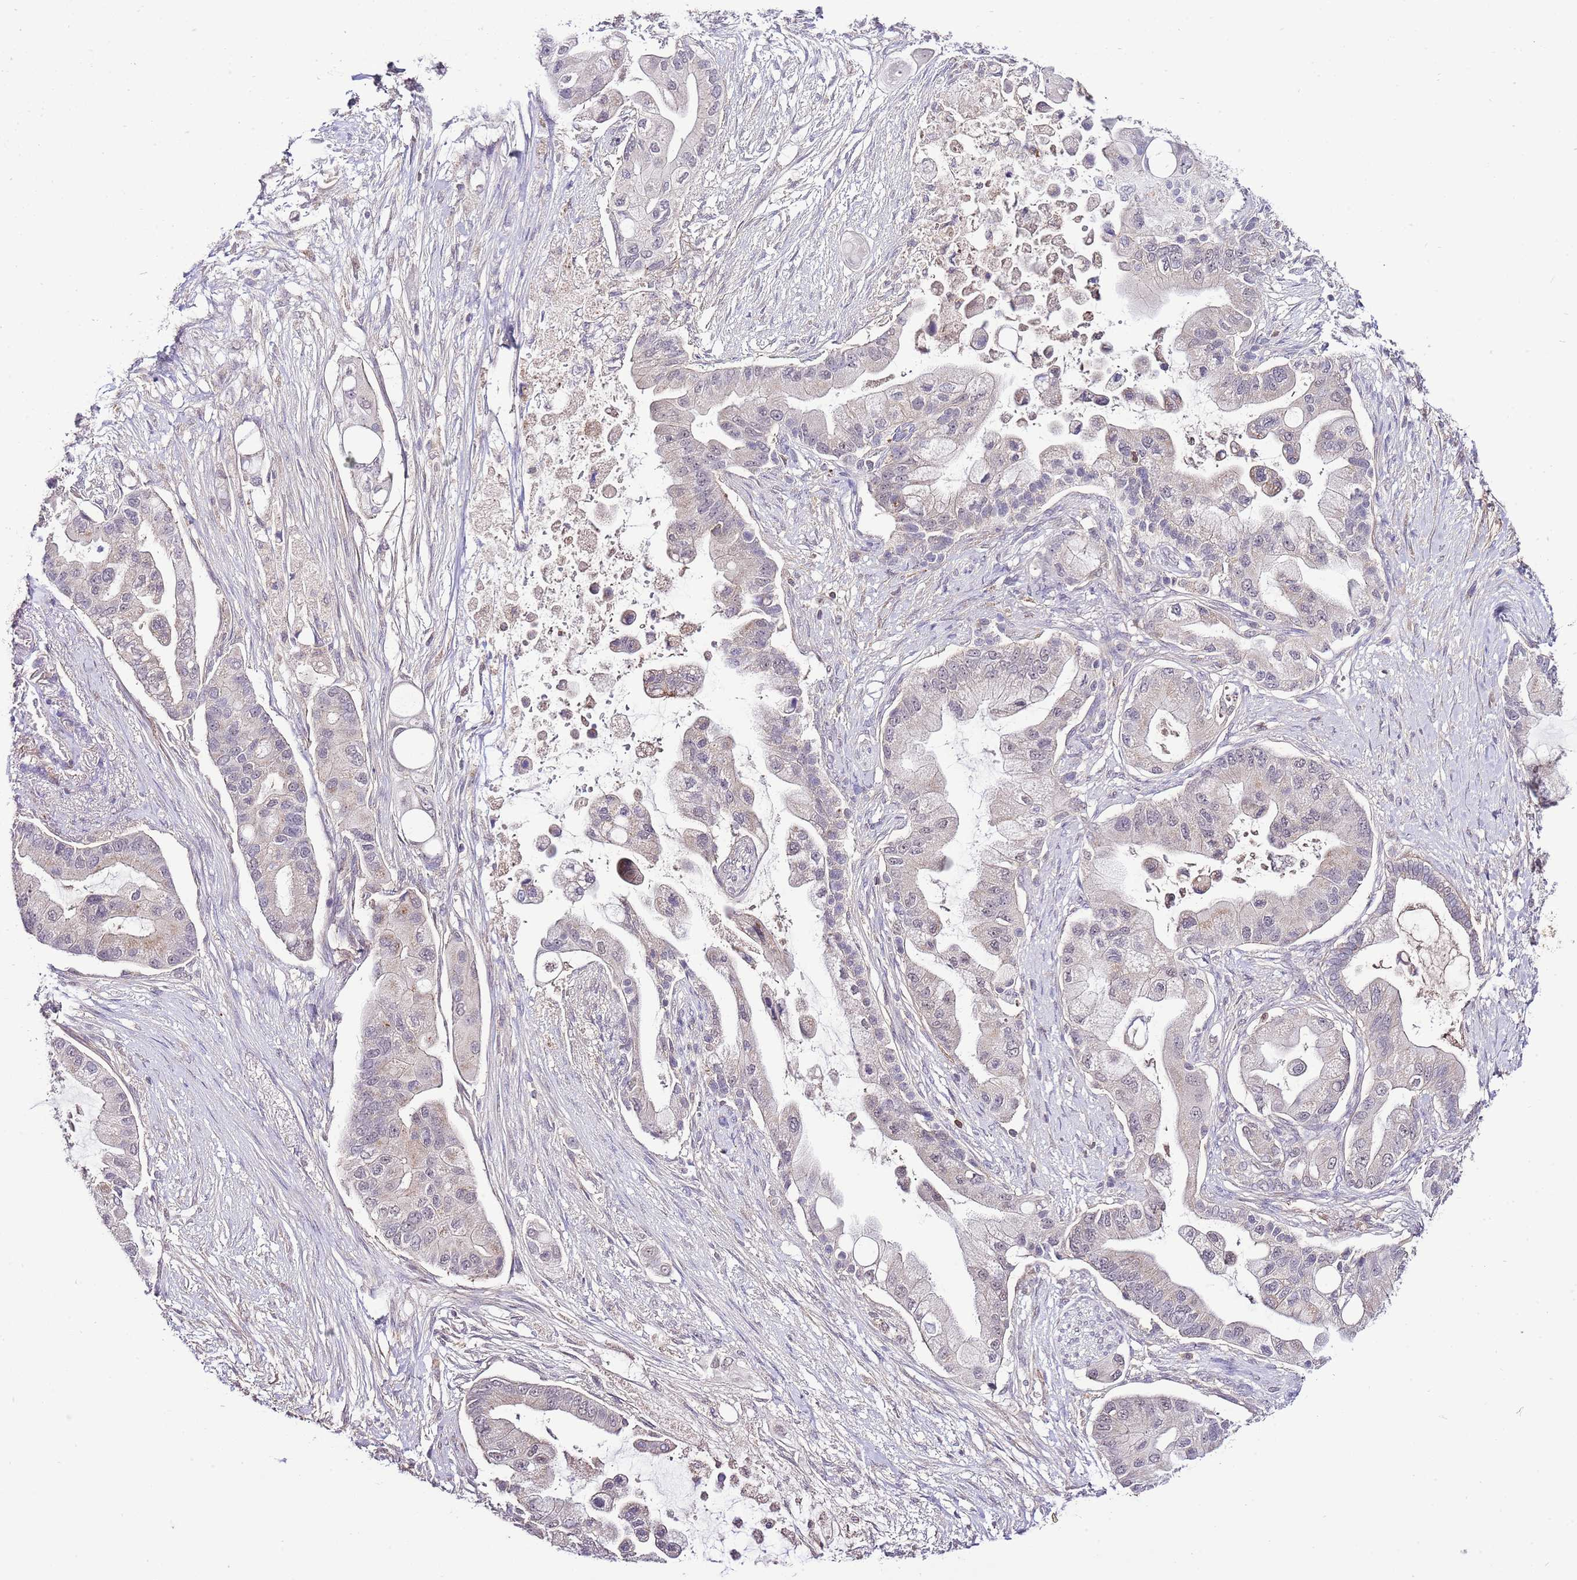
{"staining": {"intensity": "negative", "quantity": "none", "location": "none"}, "tissue": "pancreatic cancer", "cell_type": "Tumor cells", "image_type": "cancer", "snomed": [{"axis": "morphology", "description": "Adenocarcinoma, NOS"}, {"axis": "topography", "description": "Pancreas"}], "caption": "There is no significant expression in tumor cells of pancreatic cancer. Brightfield microscopy of IHC stained with DAB (3,3'-diaminobenzidine) (brown) and hematoxylin (blue), captured at high magnification.", "gene": "EFHD1", "patient": {"sex": "male", "age": 57}}